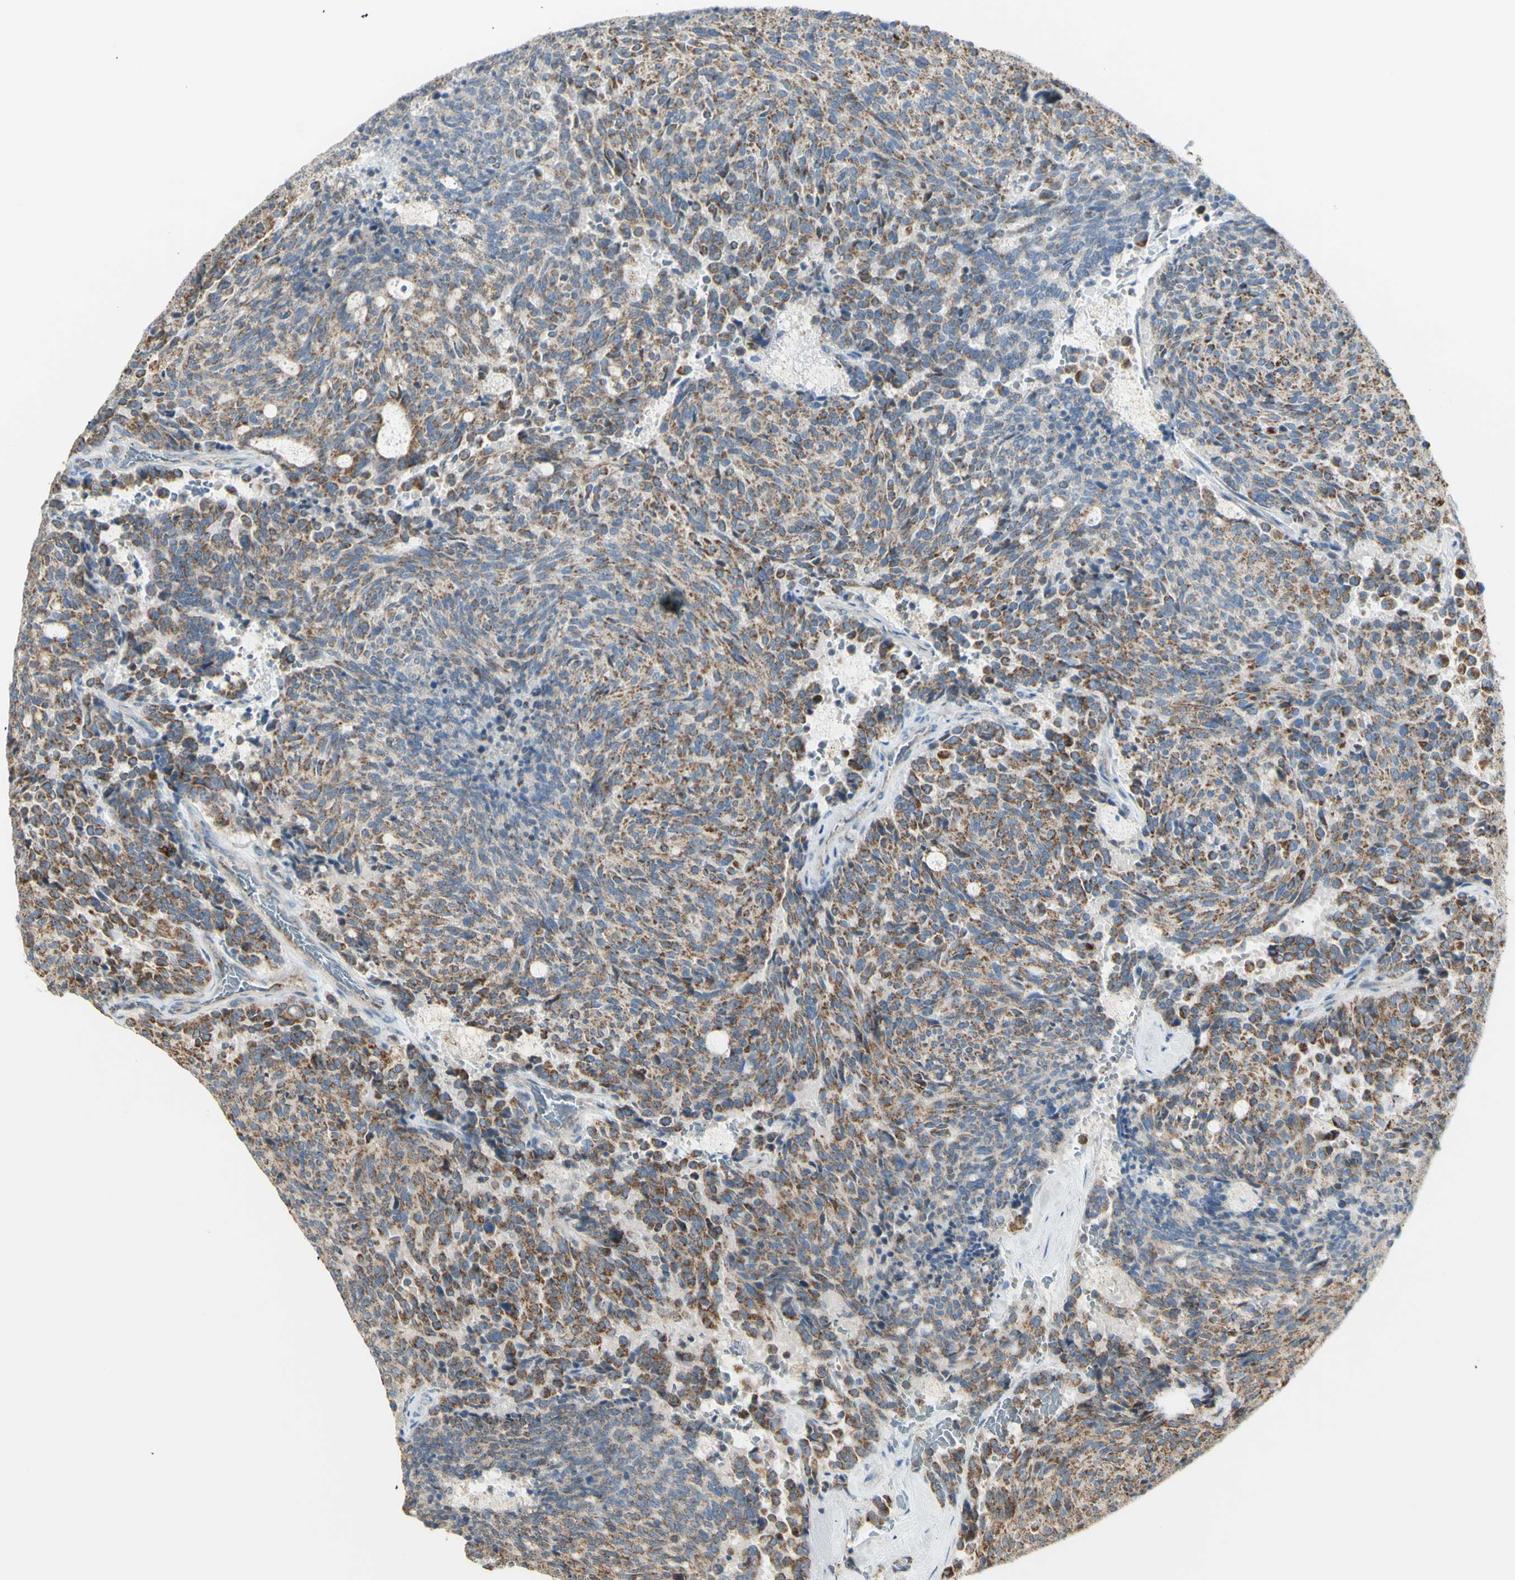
{"staining": {"intensity": "weak", "quantity": ">75%", "location": "cytoplasmic/membranous"}, "tissue": "carcinoid", "cell_type": "Tumor cells", "image_type": "cancer", "snomed": [{"axis": "morphology", "description": "Carcinoid, malignant, NOS"}, {"axis": "topography", "description": "Pancreas"}], "caption": "The photomicrograph reveals immunohistochemical staining of malignant carcinoid. There is weak cytoplasmic/membranous positivity is seen in approximately >75% of tumor cells. The protein is shown in brown color, while the nuclei are stained blue.", "gene": "LETM1", "patient": {"sex": "female", "age": 54}}